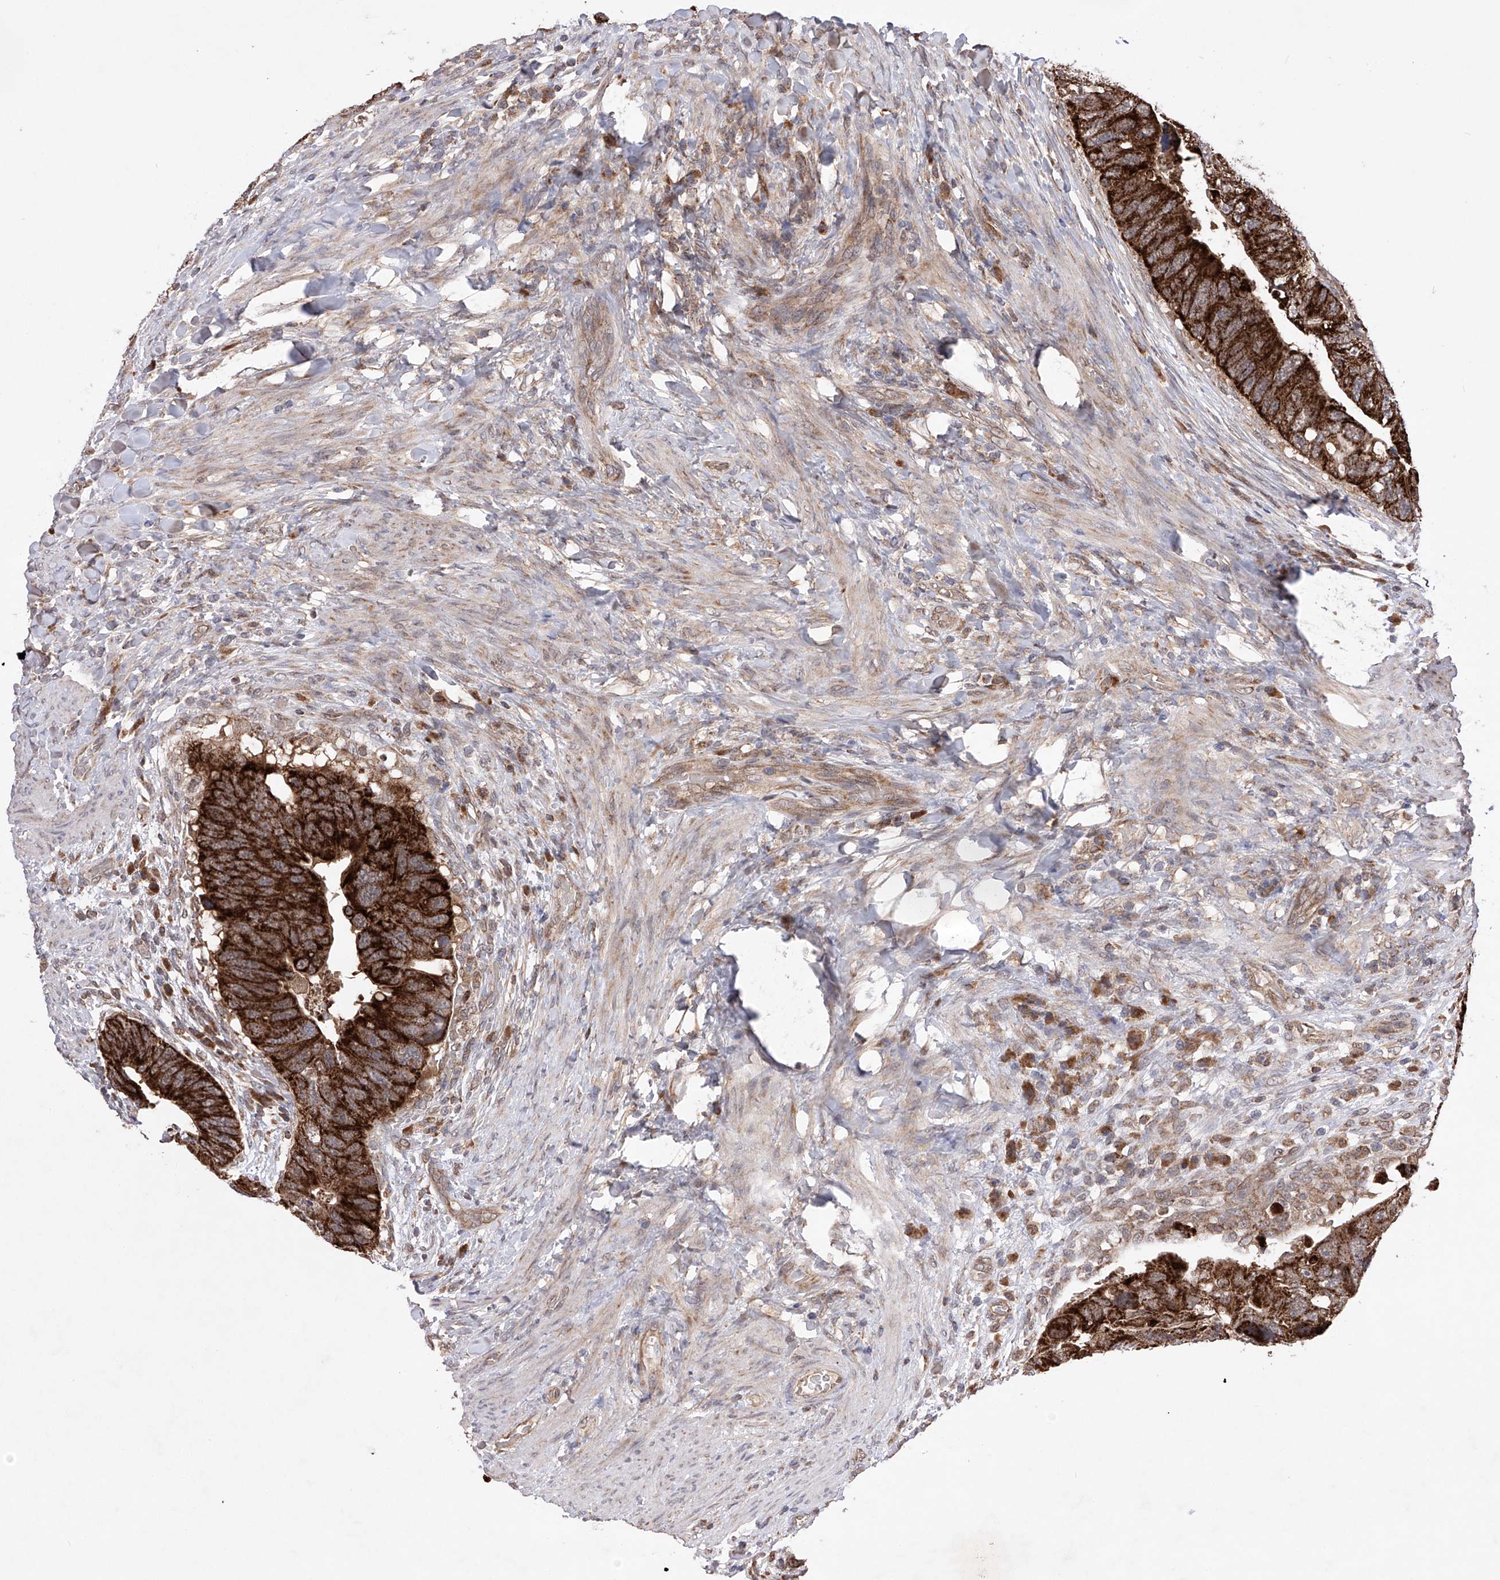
{"staining": {"intensity": "strong", "quantity": ">75%", "location": "cytoplasmic/membranous"}, "tissue": "colorectal cancer", "cell_type": "Tumor cells", "image_type": "cancer", "snomed": [{"axis": "morphology", "description": "Adenocarcinoma, NOS"}, {"axis": "topography", "description": "Rectum"}], "caption": "This is a histology image of IHC staining of adenocarcinoma (colorectal), which shows strong positivity in the cytoplasmic/membranous of tumor cells.", "gene": "SDHAF4", "patient": {"sex": "male", "age": 59}}